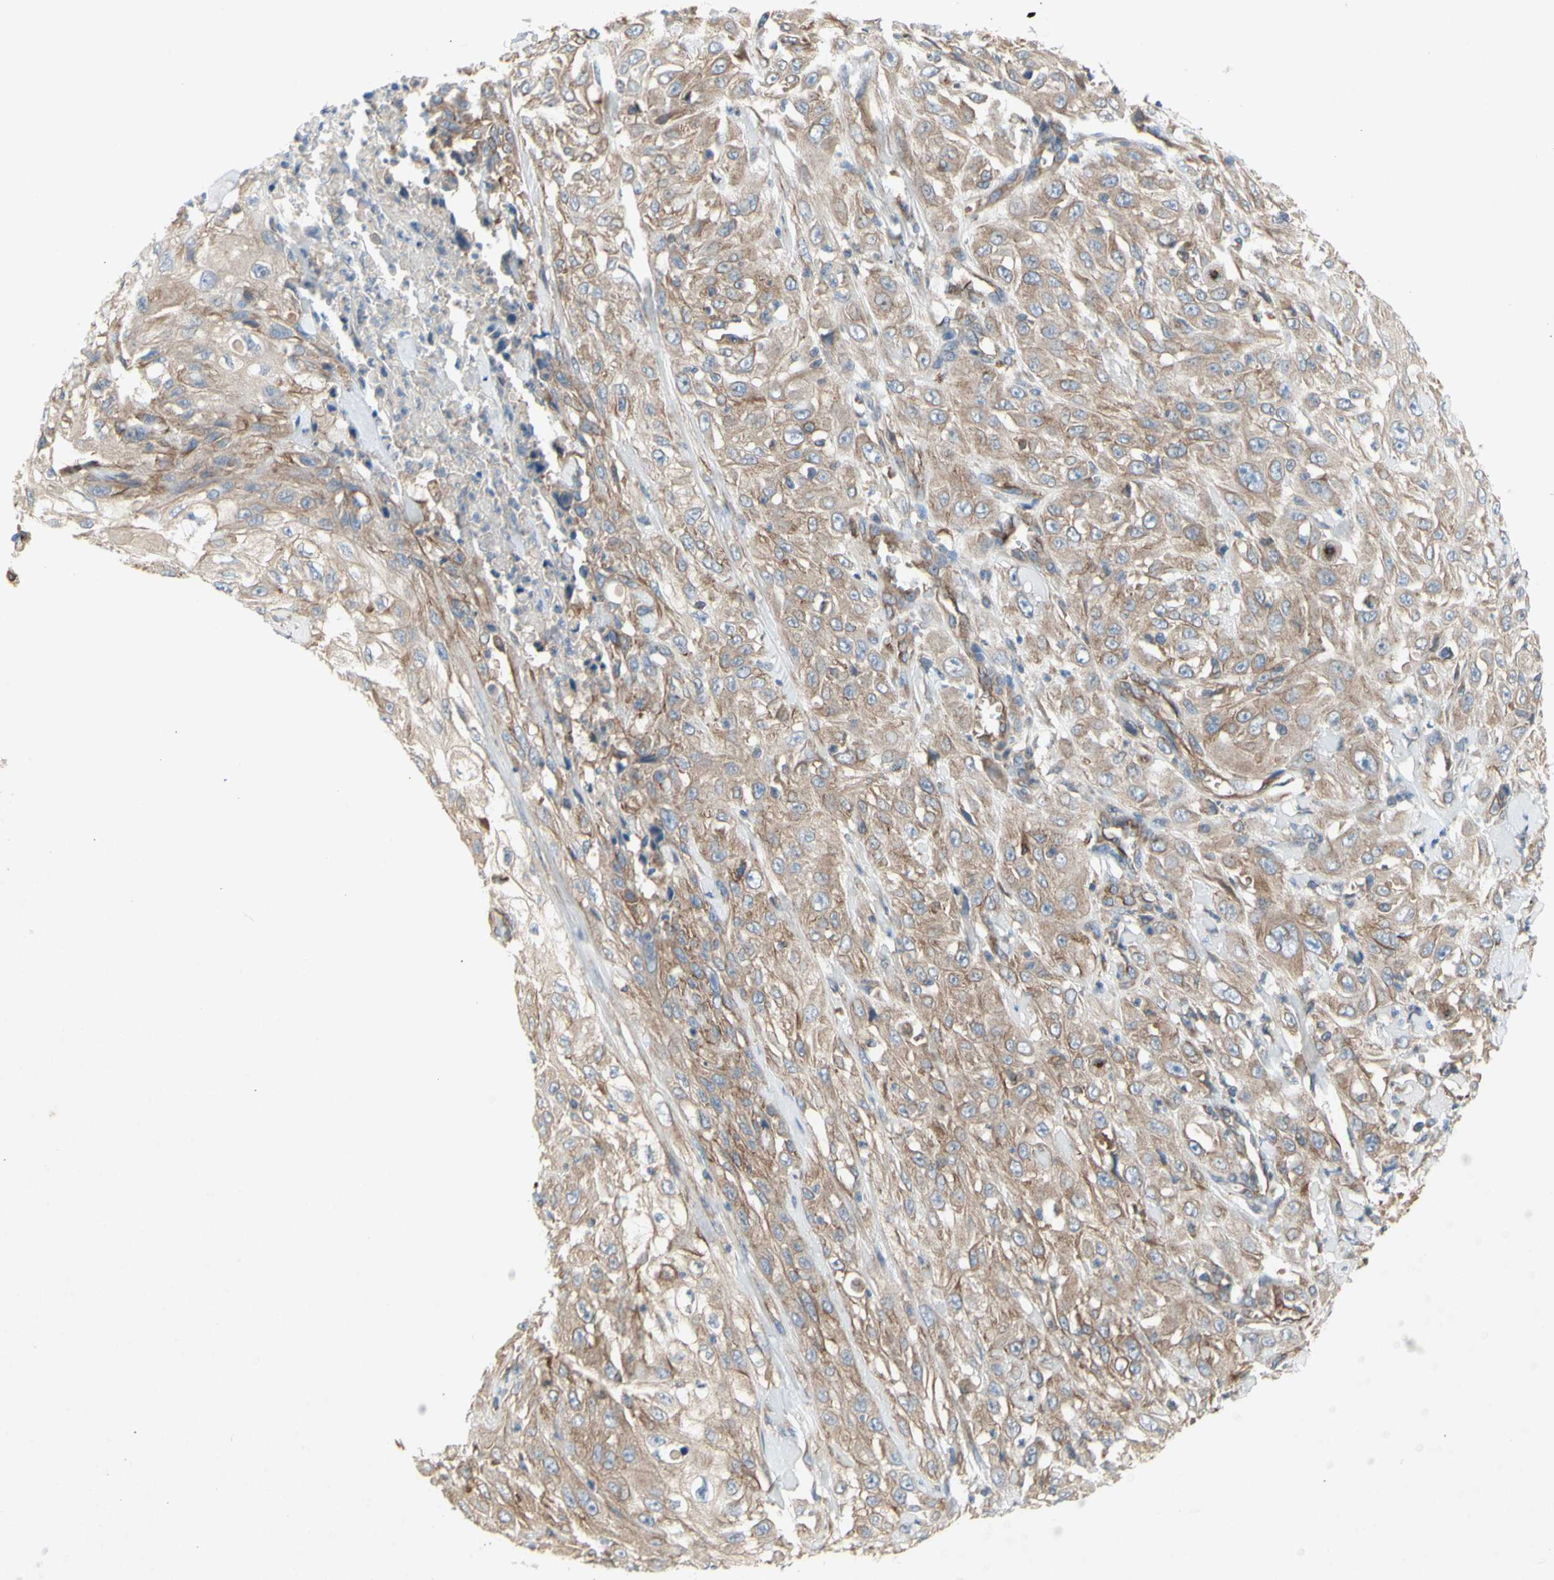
{"staining": {"intensity": "moderate", "quantity": ">75%", "location": "cytoplasmic/membranous"}, "tissue": "skin cancer", "cell_type": "Tumor cells", "image_type": "cancer", "snomed": [{"axis": "morphology", "description": "Squamous cell carcinoma, NOS"}, {"axis": "morphology", "description": "Squamous cell carcinoma, metastatic, NOS"}, {"axis": "topography", "description": "Skin"}, {"axis": "topography", "description": "Lymph node"}], "caption": "Immunohistochemical staining of skin cancer (metastatic squamous cell carcinoma) reveals medium levels of moderate cytoplasmic/membranous protein staining in about >75% of tumor cells.", "gene": "KLC1", "patient": {"sex": "male", "age": 75}}